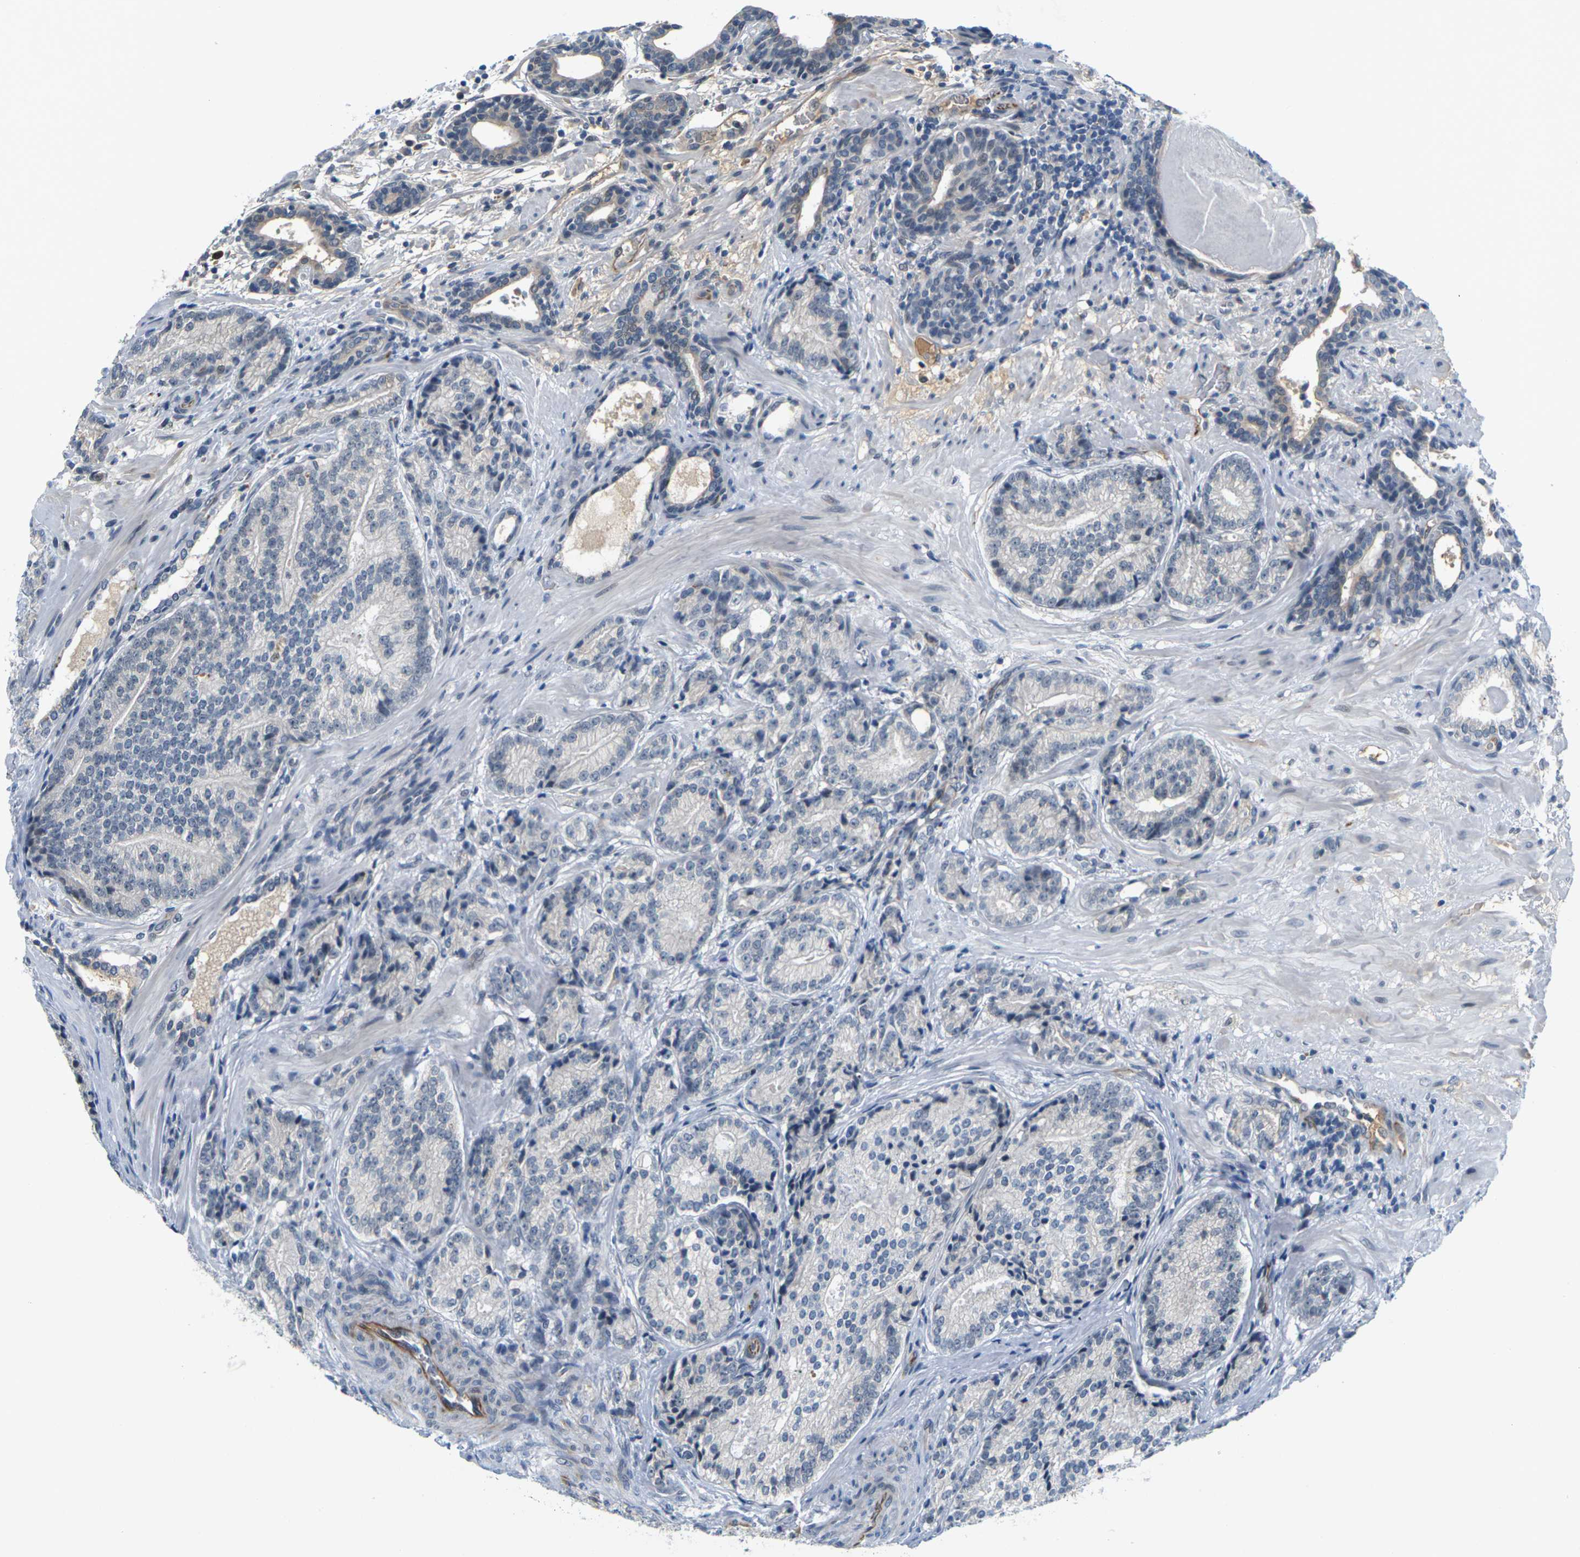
{"staining": {"intensity": "negative", "quantity": "none", "location": "none"}, "tissue": "prostate cancer", "cell_type": "Tumor cells", "image_type": "cancer", "snomed": [{"axis": "morphology", "description": "Adenocarcinoma, High grade"}, {"axis": "topography", "description": "Prostate"}], "caption": "The immunohistochemistry (IHC) image has no significant positivity in tumor cells of adenocarcinoma (high-grade) (prostate) tissue.", "gene": "PKP2", "patient": {"sex": "male", "age": 61}}